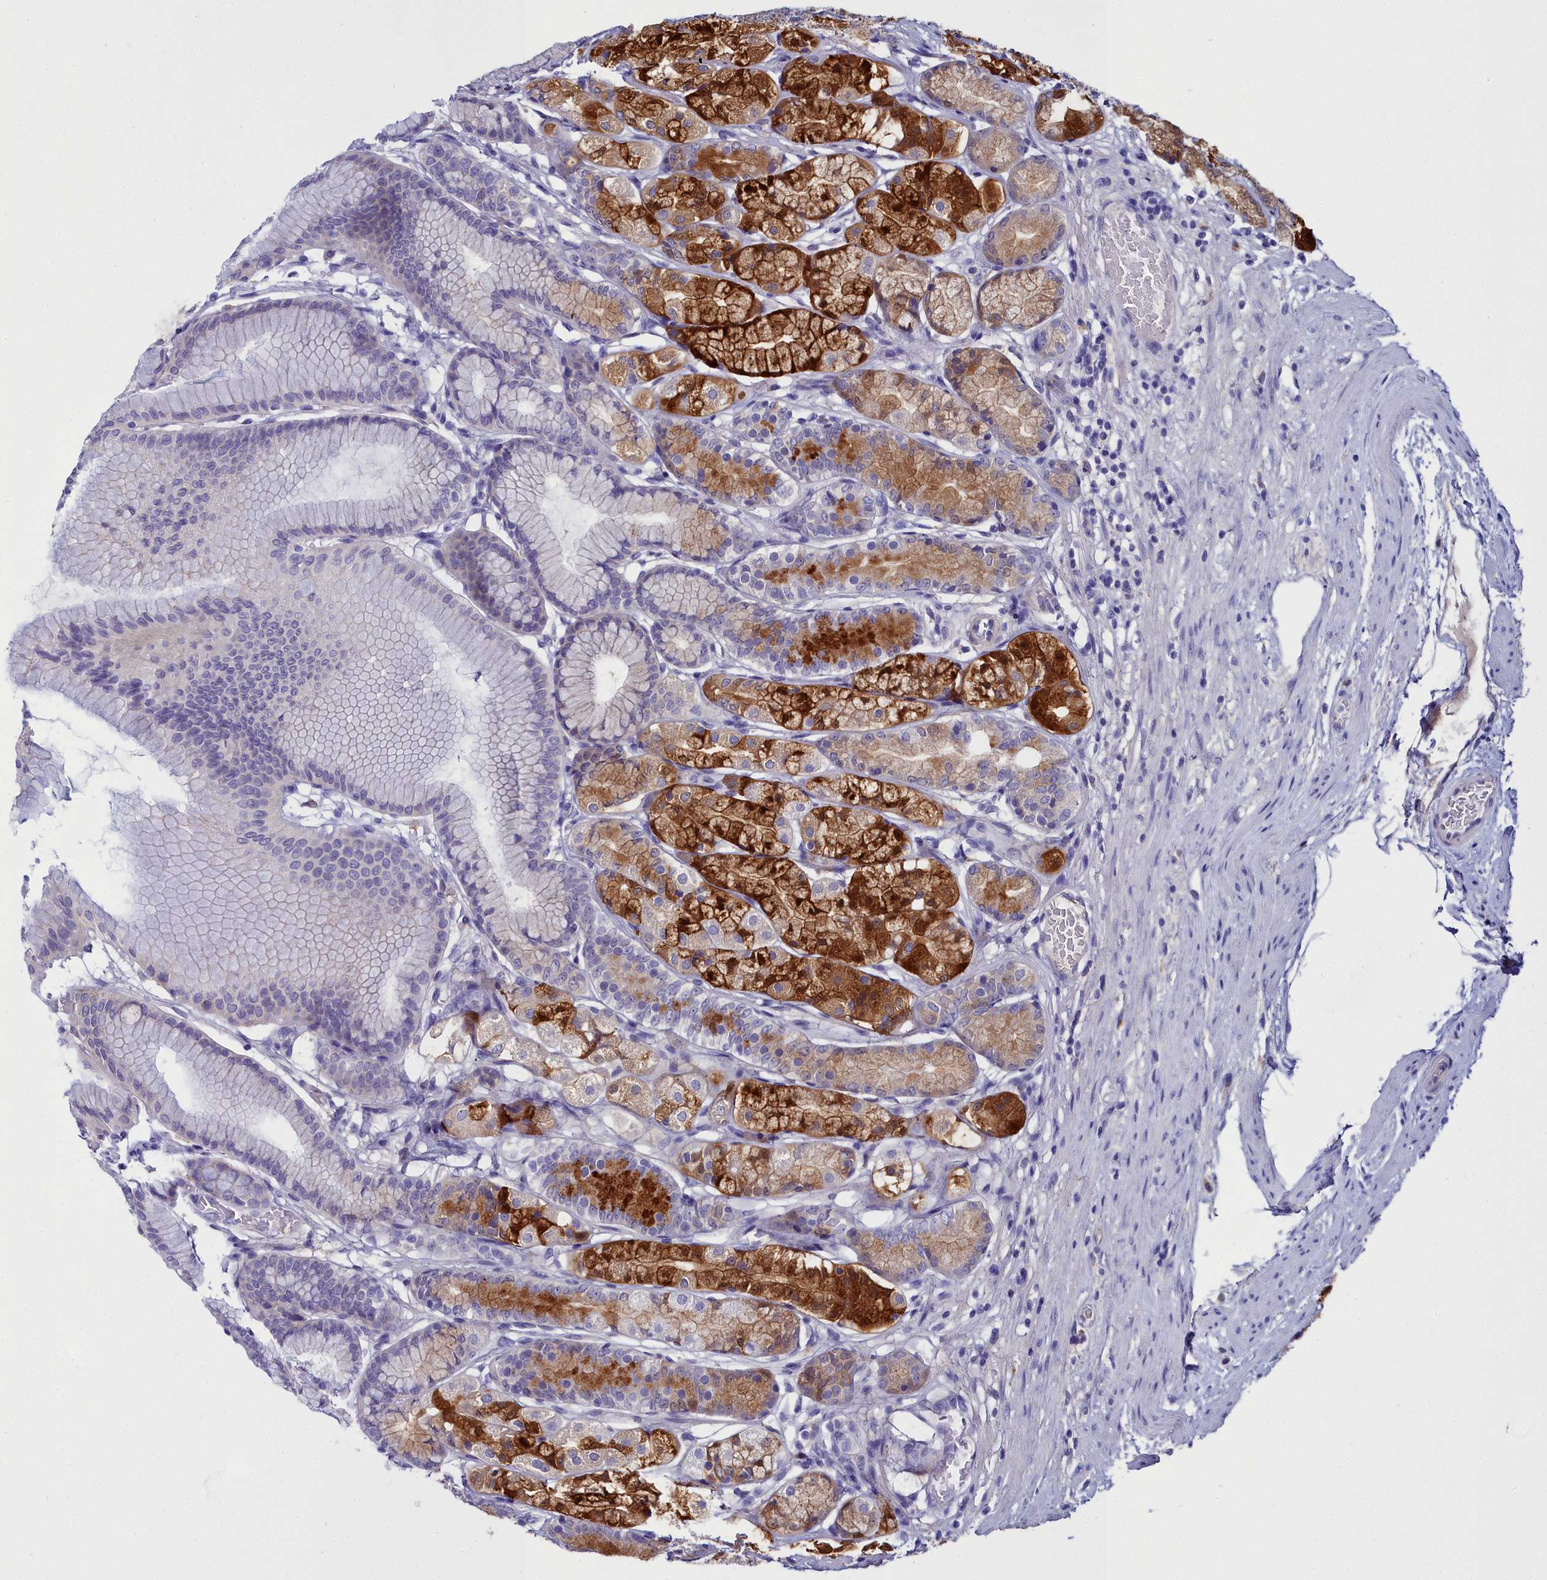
{"staining": {"intensity": "strong", "quantity": "25%-75%", "location": "cytoplasmic/membranous"}, "tissue": "stomach", "cell_type": "Glandular cells", "image_type": "normal", "snomed": [{"axis": "morphology", "description": "Normal tissue, NOS"}, {"axis": "morphology", "description": "Adenocarcinoma, NOS"}, {"axis": "morphology", "description": "Adenocarcinoma, High grade"}, {"axis": "topography", "description": "Stomach, upper"}, {"axis": "topography", "description": "Stomach"}], "caption": "This photomicrograph shows immunohistochemistry (IHC) staining of normal stomach, with high strong cytoplasmic/membranous expression in about 25%-75% of glandular cells.", "gene": "ELAPOR2", "patient": {"sex": "female", "age": 65}}